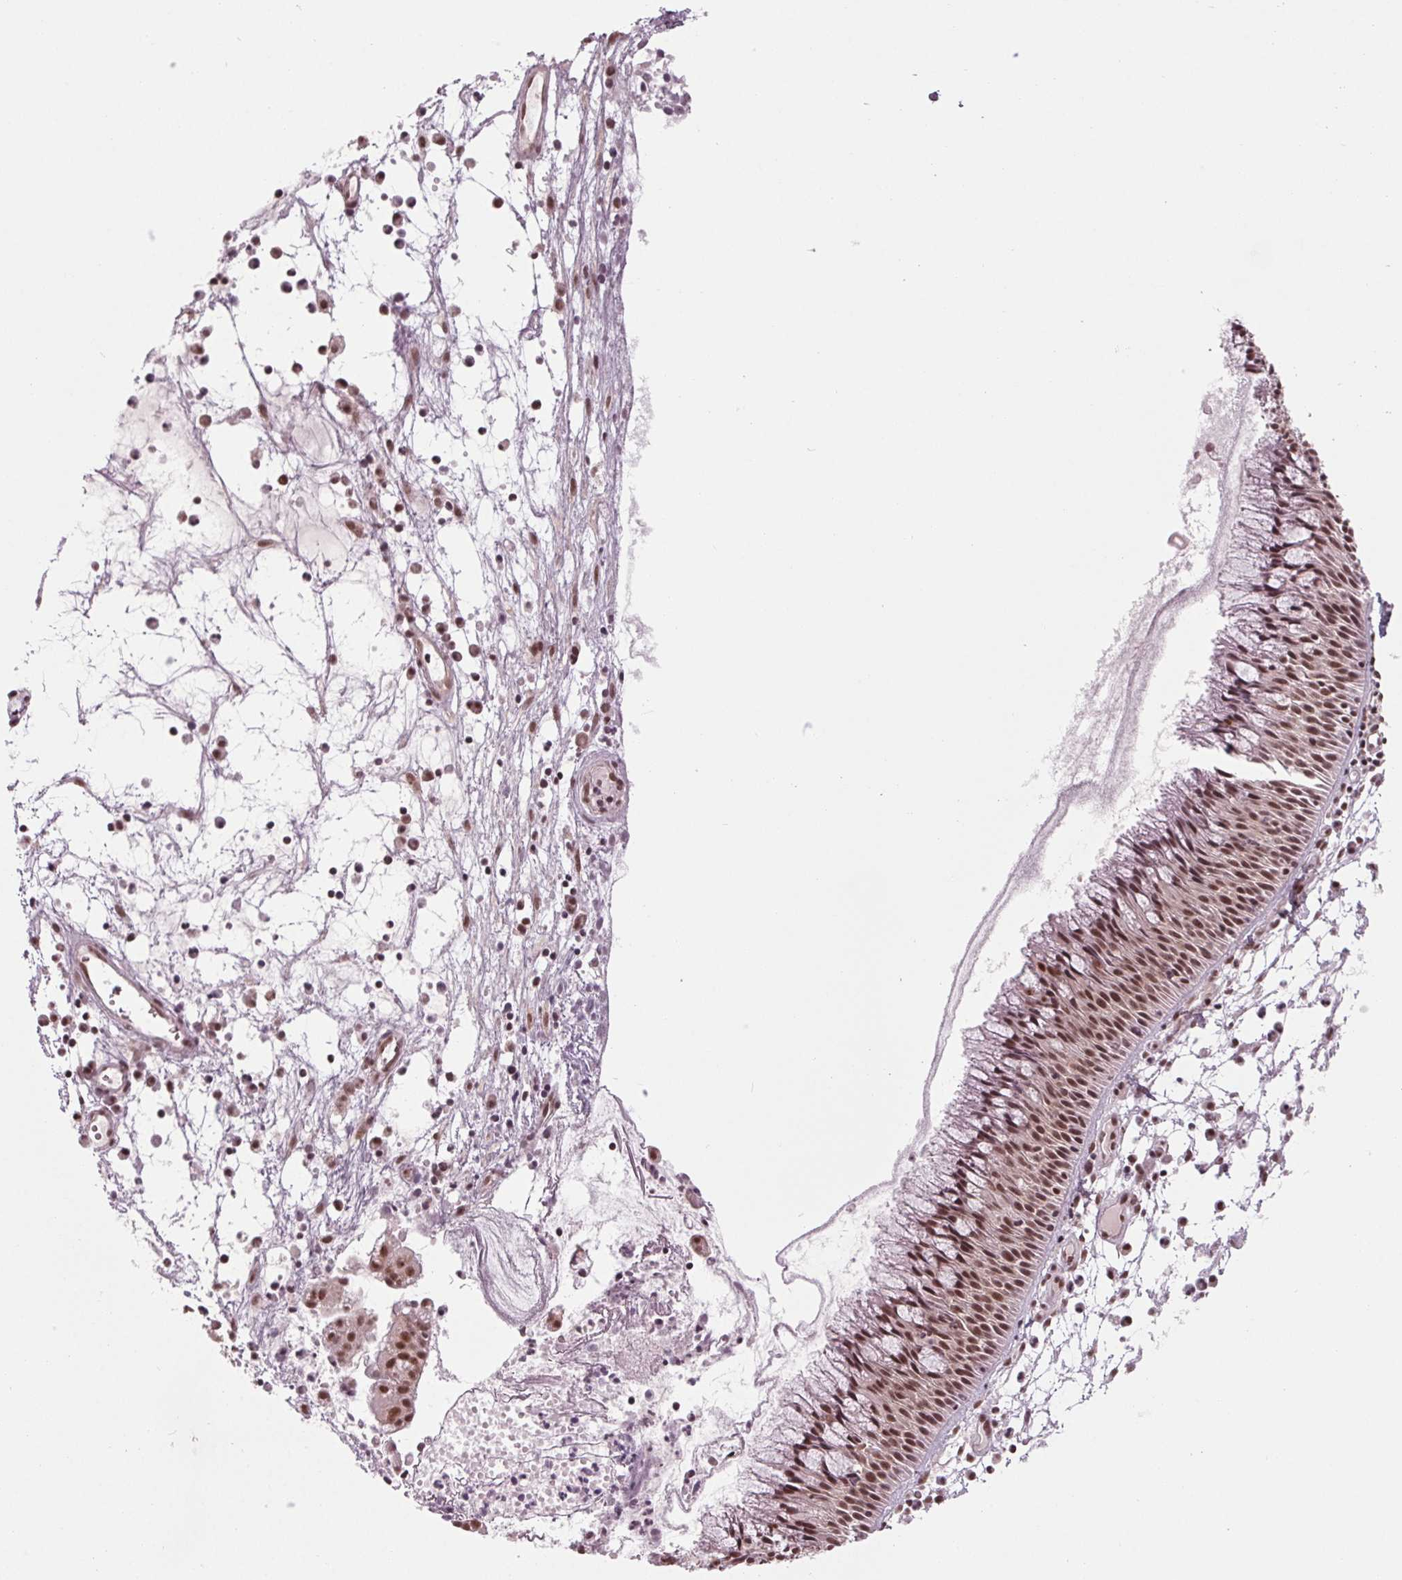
{"staining": {"intensity": "strong", "quantity": ">75%", "location": "nuclear"}, "tissue": "nasopharynx", "cell_type": "Respiratory epithelial cells", "image_type": "normal", "snomed": [{"axis": "morphology", "description": "Normal tissue, NOS"}, {"axis": "topography", "description": "Nasopharynx"}], "caption": "A photomicrograph of nasopharynx stained for a protein displays strong nuclear brown staining in respiratory epithelial cells. Using DAB (brown) and hematoxylin (blue) stains, captured at high magnification using brightfield microscopy.", "gene": "DDX41", "patient": {"sex": "male", "age": 31}}